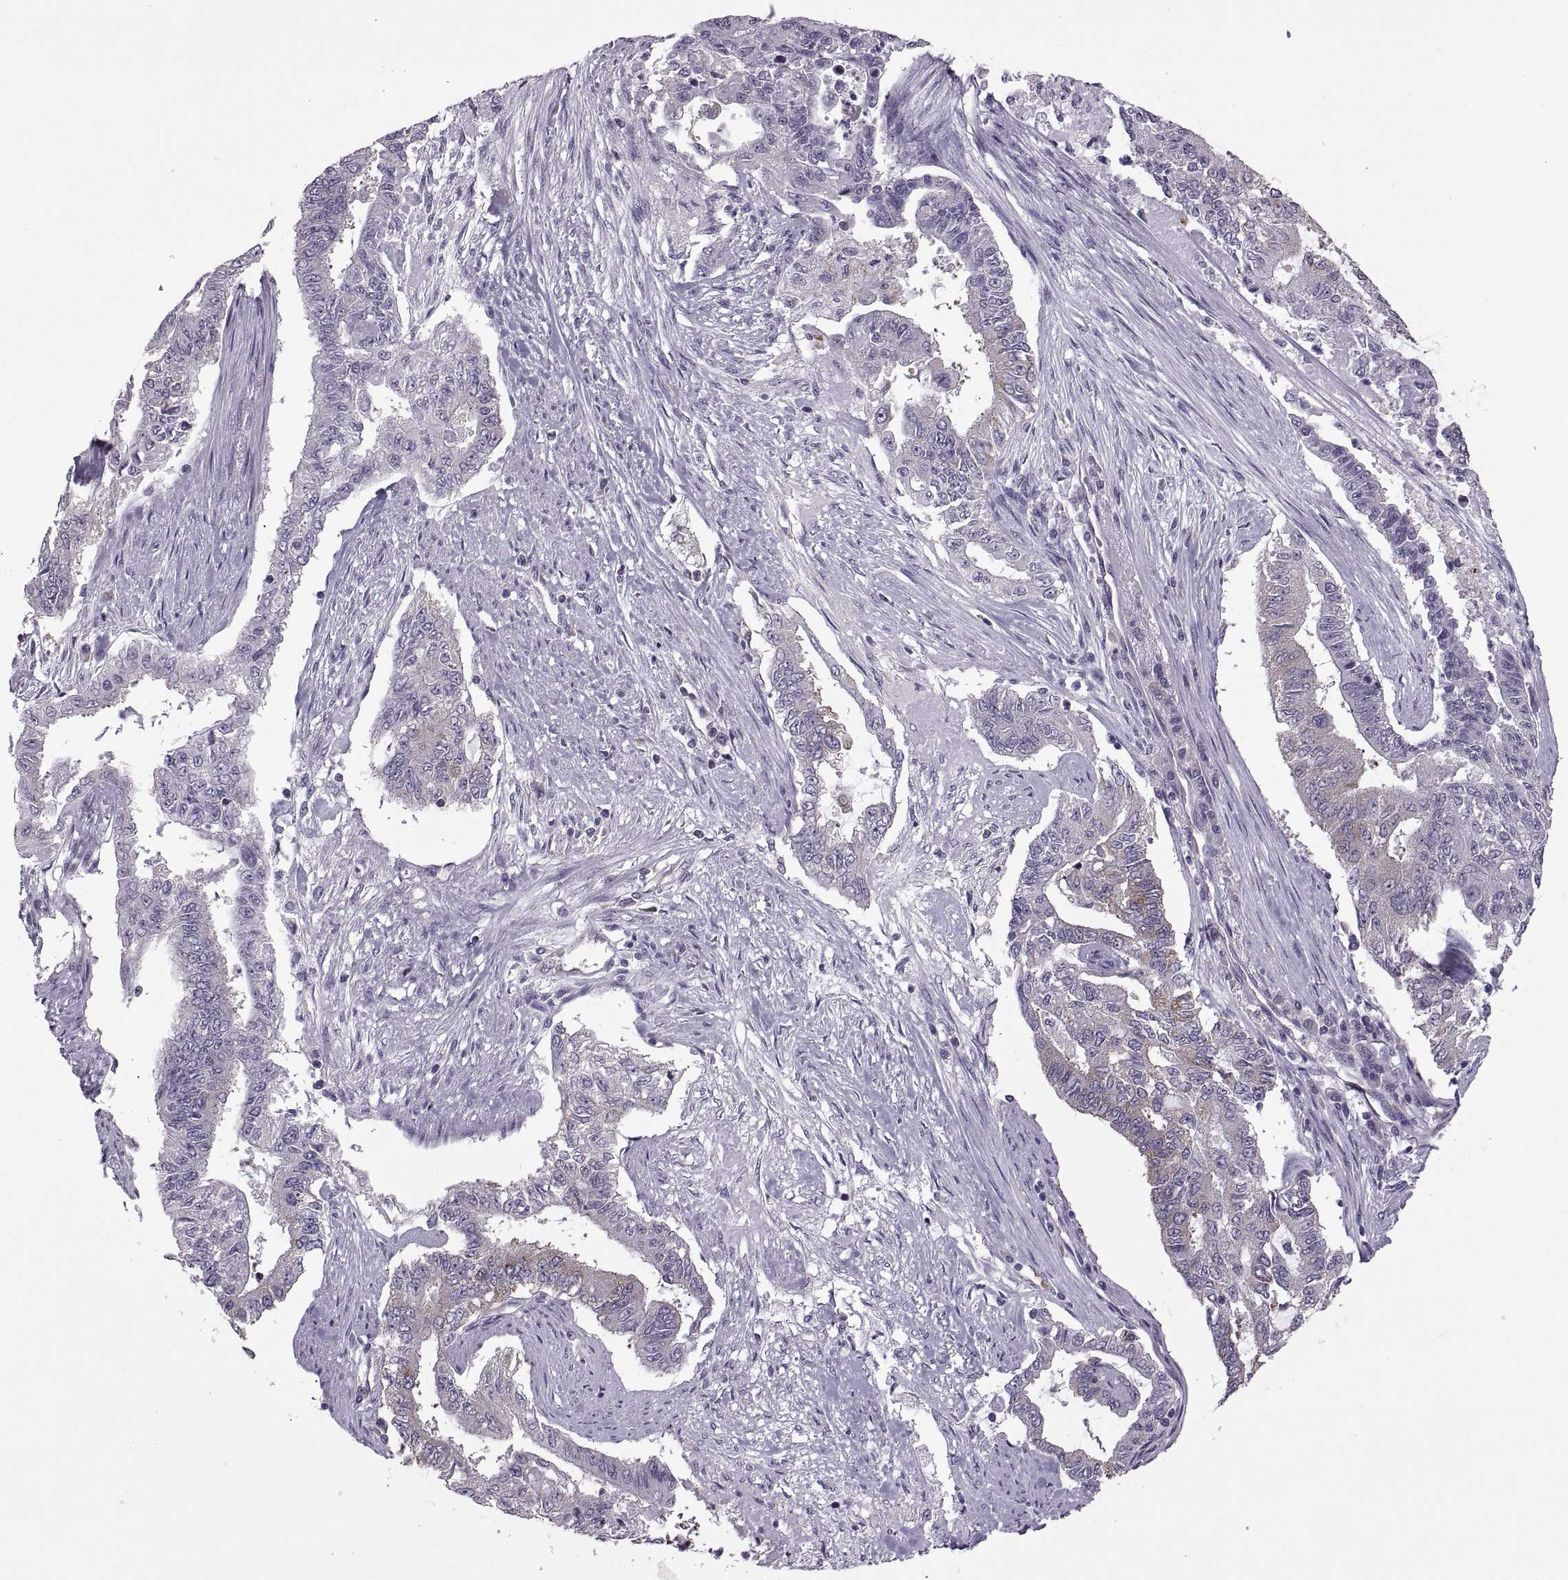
{"staining": {"intensity": "weak", "quantity": "<25%", "location": "cytoplasmic/membranous"}, "tissue": "endometrial cancer", "cell_type": "Tumor cells", "image_type": "cancer", "snomed": [{"axis": "morphology", "description": "Adenocarcinoma, NOS"}, {"axis": "topography", "description": "Uterus"}], "caption": "The immunohistochemistry (IHC) image has no significant staining in tumor cells of adenocarcinoma (endometrial) tissue.", "gene": "PABPC1", "patient": {"sex": "female", "age": 59}}